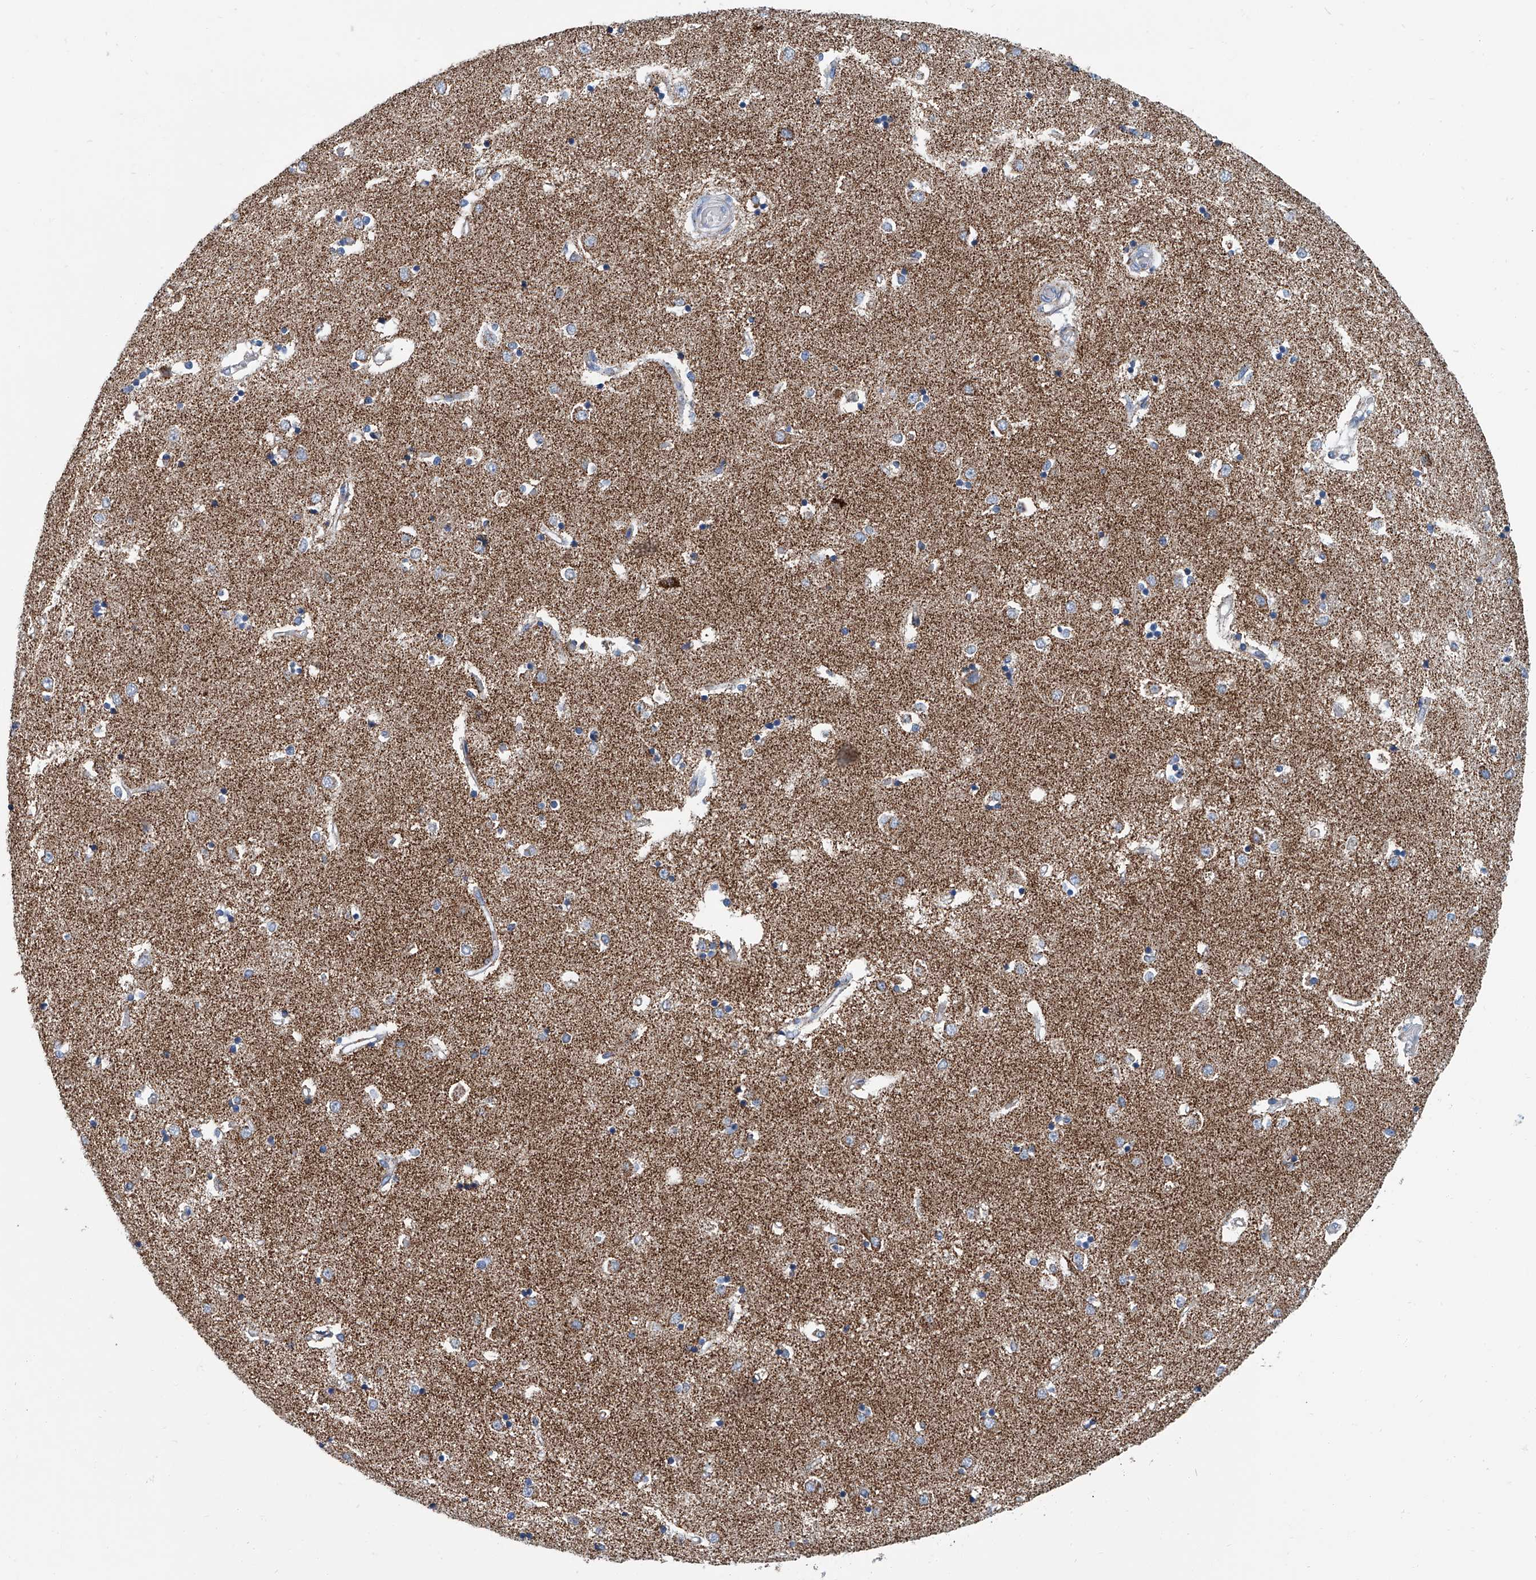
{"staining": {"intensity": "moderate", "quantity": "<25%", "location": "cytoplasmic/membranous"}, "tissue": "caudate", "cell_type": "Glial cells", "image_type": "normal", "snomed": [{"axis": "morphology", "description": "Normal tissue, NOS"}, {"axis": "topography", "description": "Lateral ventricle wall"}], "caption": "Glial cells demonstrate moderate cytoplasmic/membranous expression in approximately <25% of cells in normal caudate.", "gene": "MT", "patient": {"sex": "male", "age": 45}}